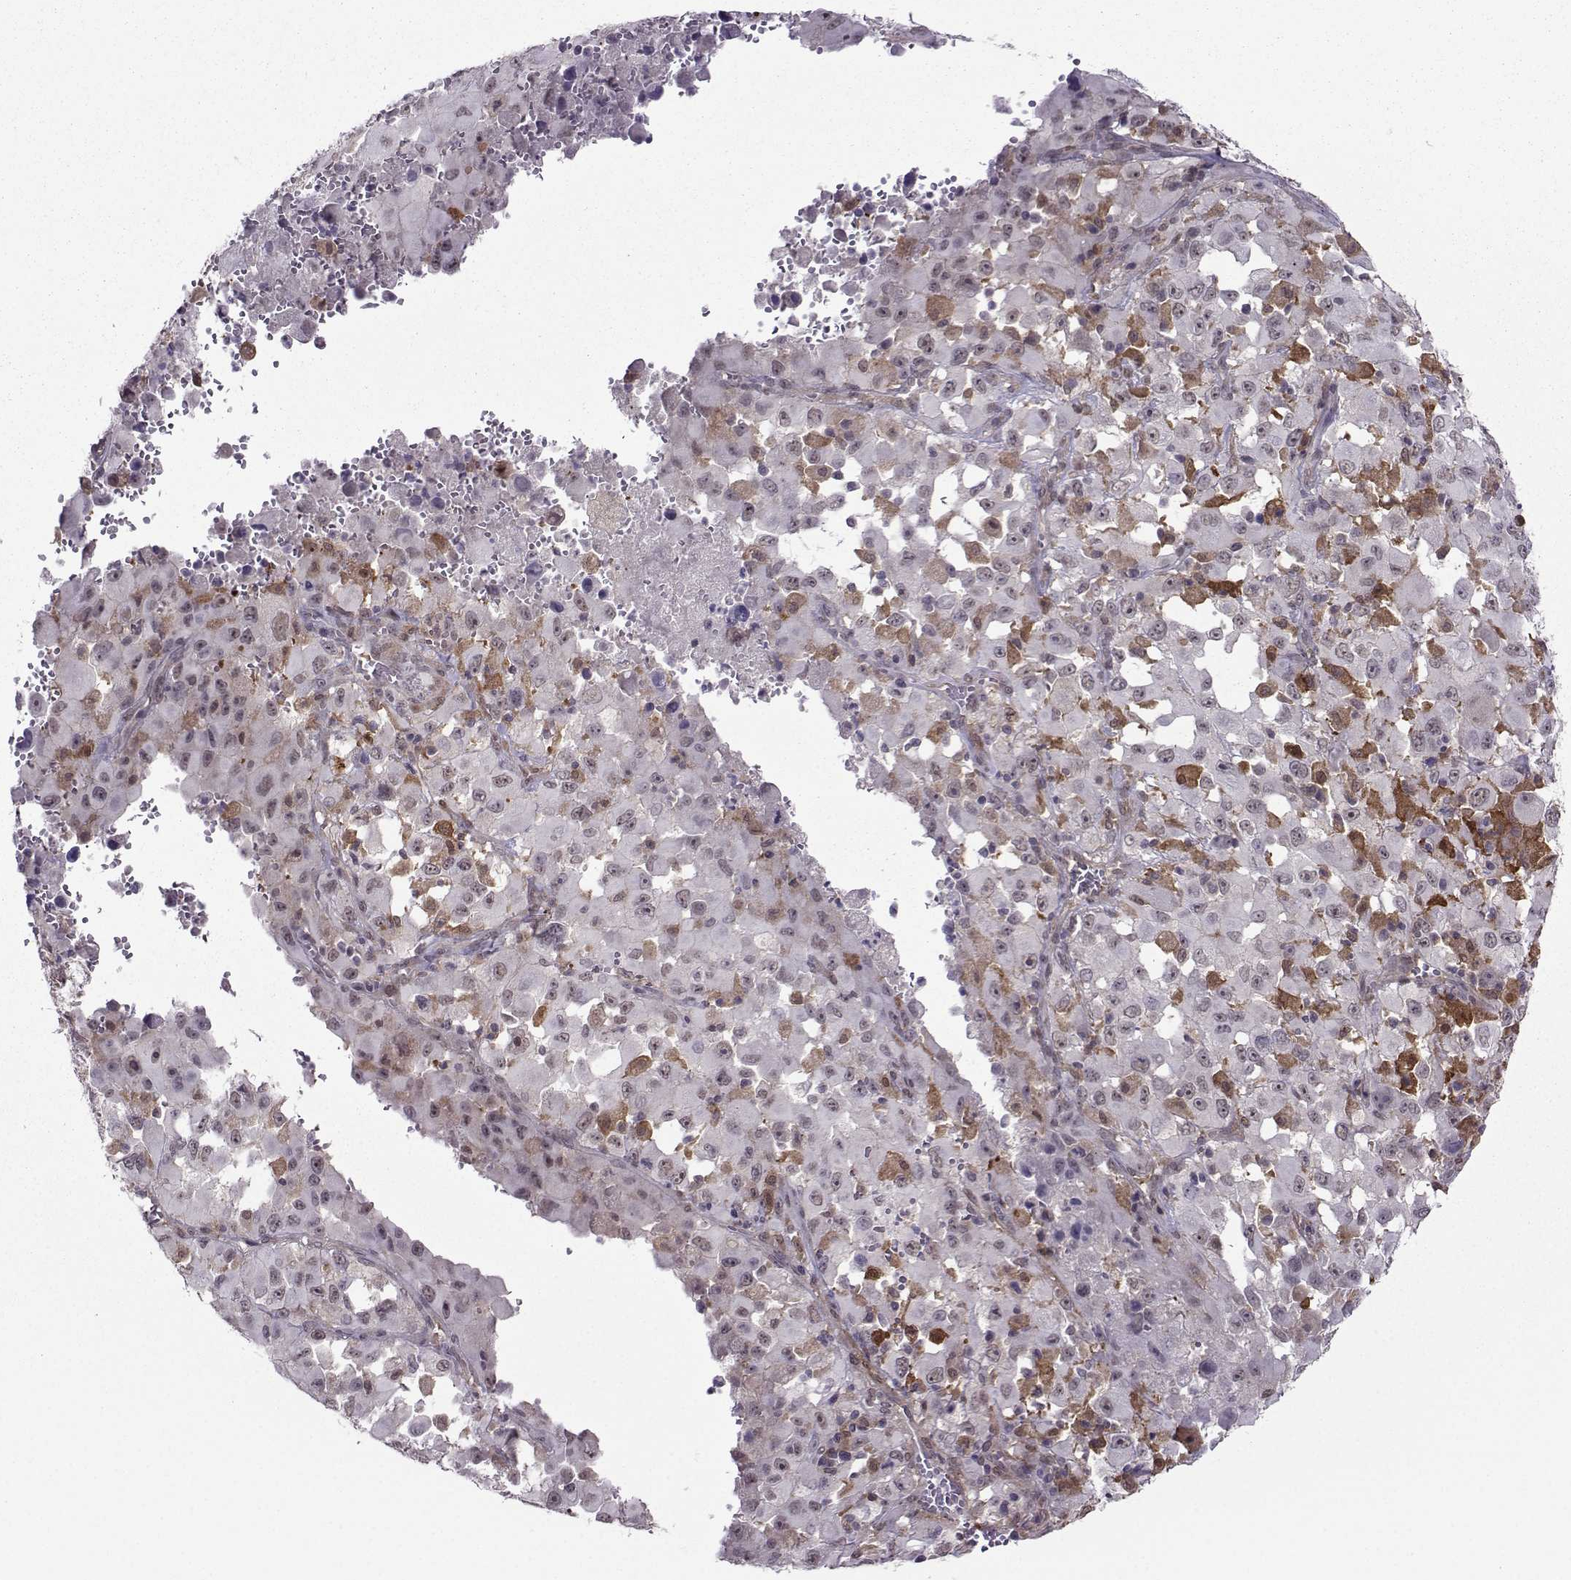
{"staining": {"intensity": "moderate", "quantity": "<25%", "location": "cytoplasmic/membranous"}, "tissue": "melanoma", "cell_type": "Tumor cells", "image_type": "cancer", "snomed": [{"axis": "morphology", "description": "Malignant melanoma, Metastatic site"}, {"axis": "topography", "description": "Soft tissue"}], "caption": "Protein analysis of malignant melanoma (metastatic site) tissue reveals moderate cytoplasmic/membranous expression in approximately <25% of tumor cells.", "gene": "DDX20", "patient": {"sex": "male", "age": 50}}